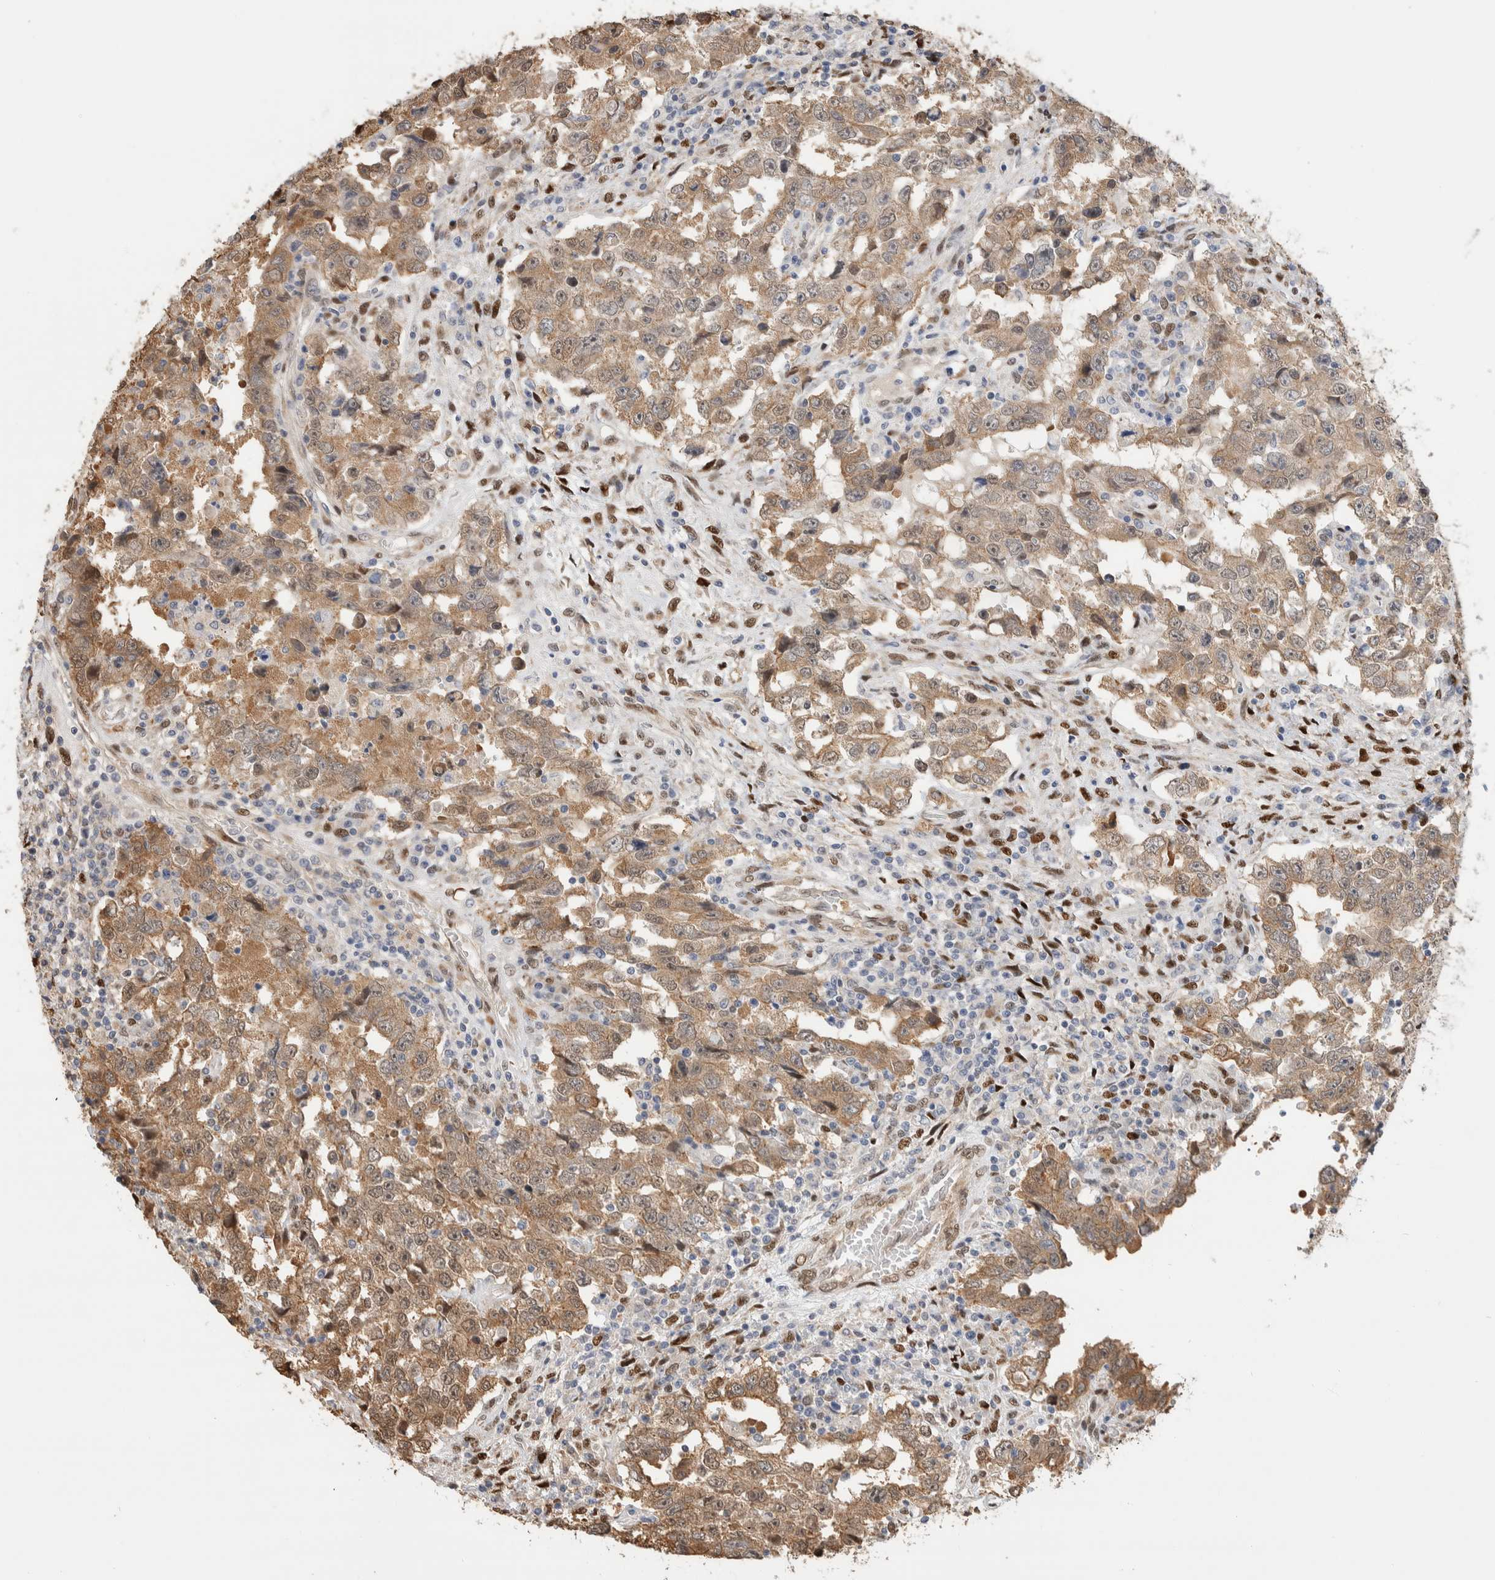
{"staining": {"intensity": "weak", "quantity": ">75%", "location": "cytoplasmic/membranous"}, "tissue": "testis cancer", "cell_type": "Tumor cells", "image_type": "cancer", "snomed": [{"axis": "morphology", "description": "Carcinoma, Embryonal, NOS"}, {"axis": "topography", "description": "Testis"}], "caption": "Tumor cells reveal weak cytoplasmic/membranous staining in about >75% of cells in testis embryonal carcinoma.", "gene": "NSMAF", "patient": {"sex": "male", "age": 26}}